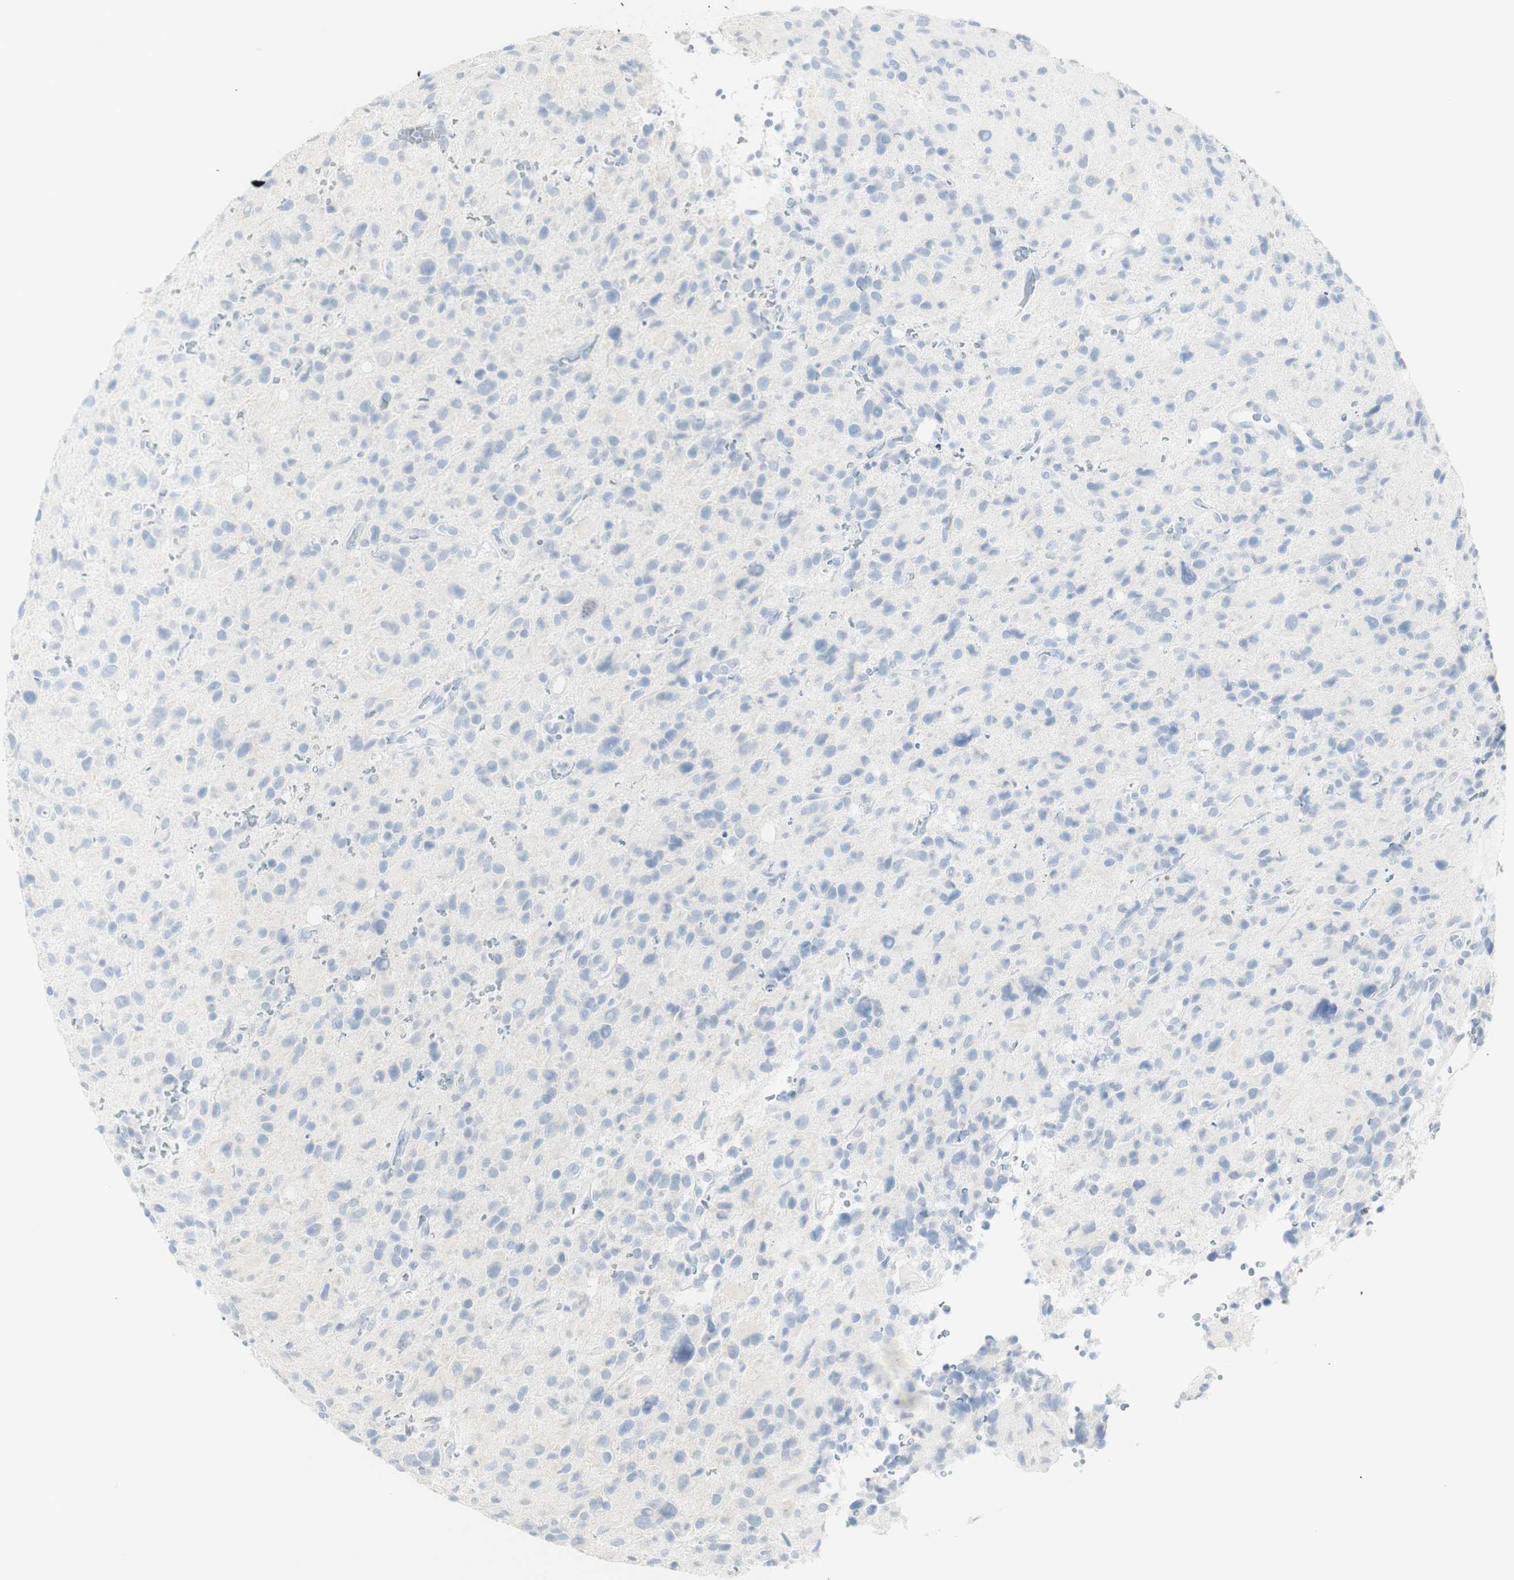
{"staining": {"intensity": "negative", "quantity": "none", "location": "none"}, "tissue": "glioma", "cell_type": "Tumor cells", "image_type": "cancer", "snomed": [{"axis": "morphology", "description": "Glioma, malignant, High grade"}, {"axis": "topography", "description": "Brain"}], "caption": "This is an immunohistochemistry (IHC) photomicrograph of human malignant high-grade glioma. There is no staining in tumor cells.", "gene": "MDK", "patient": {"sex": "male", "age": 48}}